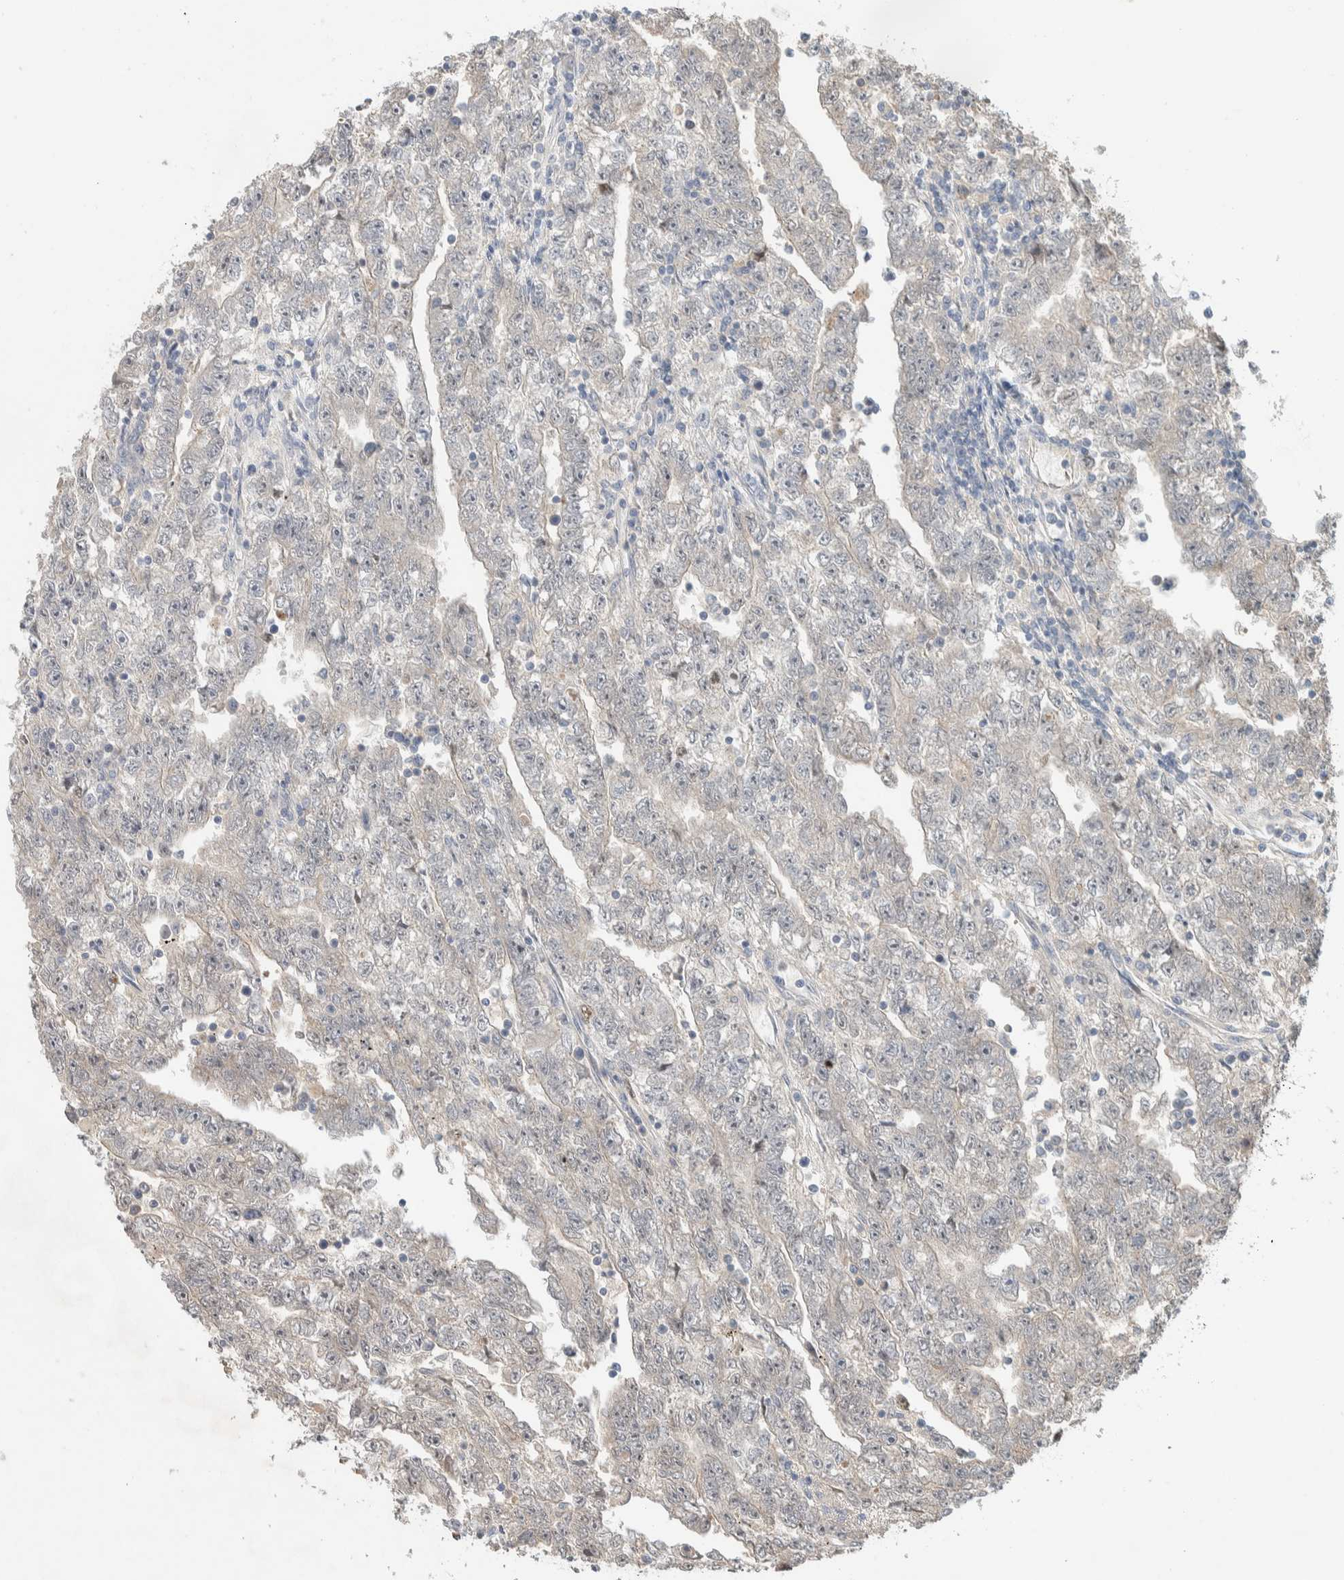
{"staining": {"intensity": "negative", "quantity": "none", "location": "none"}, "tissue": "testis cancer", "cell_type": "Tumor cells", "image_type": "cancer", "snomed": [{"axis": "morphology", "description": "Carcinoma, Embryonal, NOS"}, {"axis": "topography", "description": "Testis"}], "caption": "Embryonal carcinoma (testis) stained for a protein using immunohistochemistry displays no expression tumor cells.", "gene": "DEPTOR", "patient": {"sex": "male", "age": 25}}